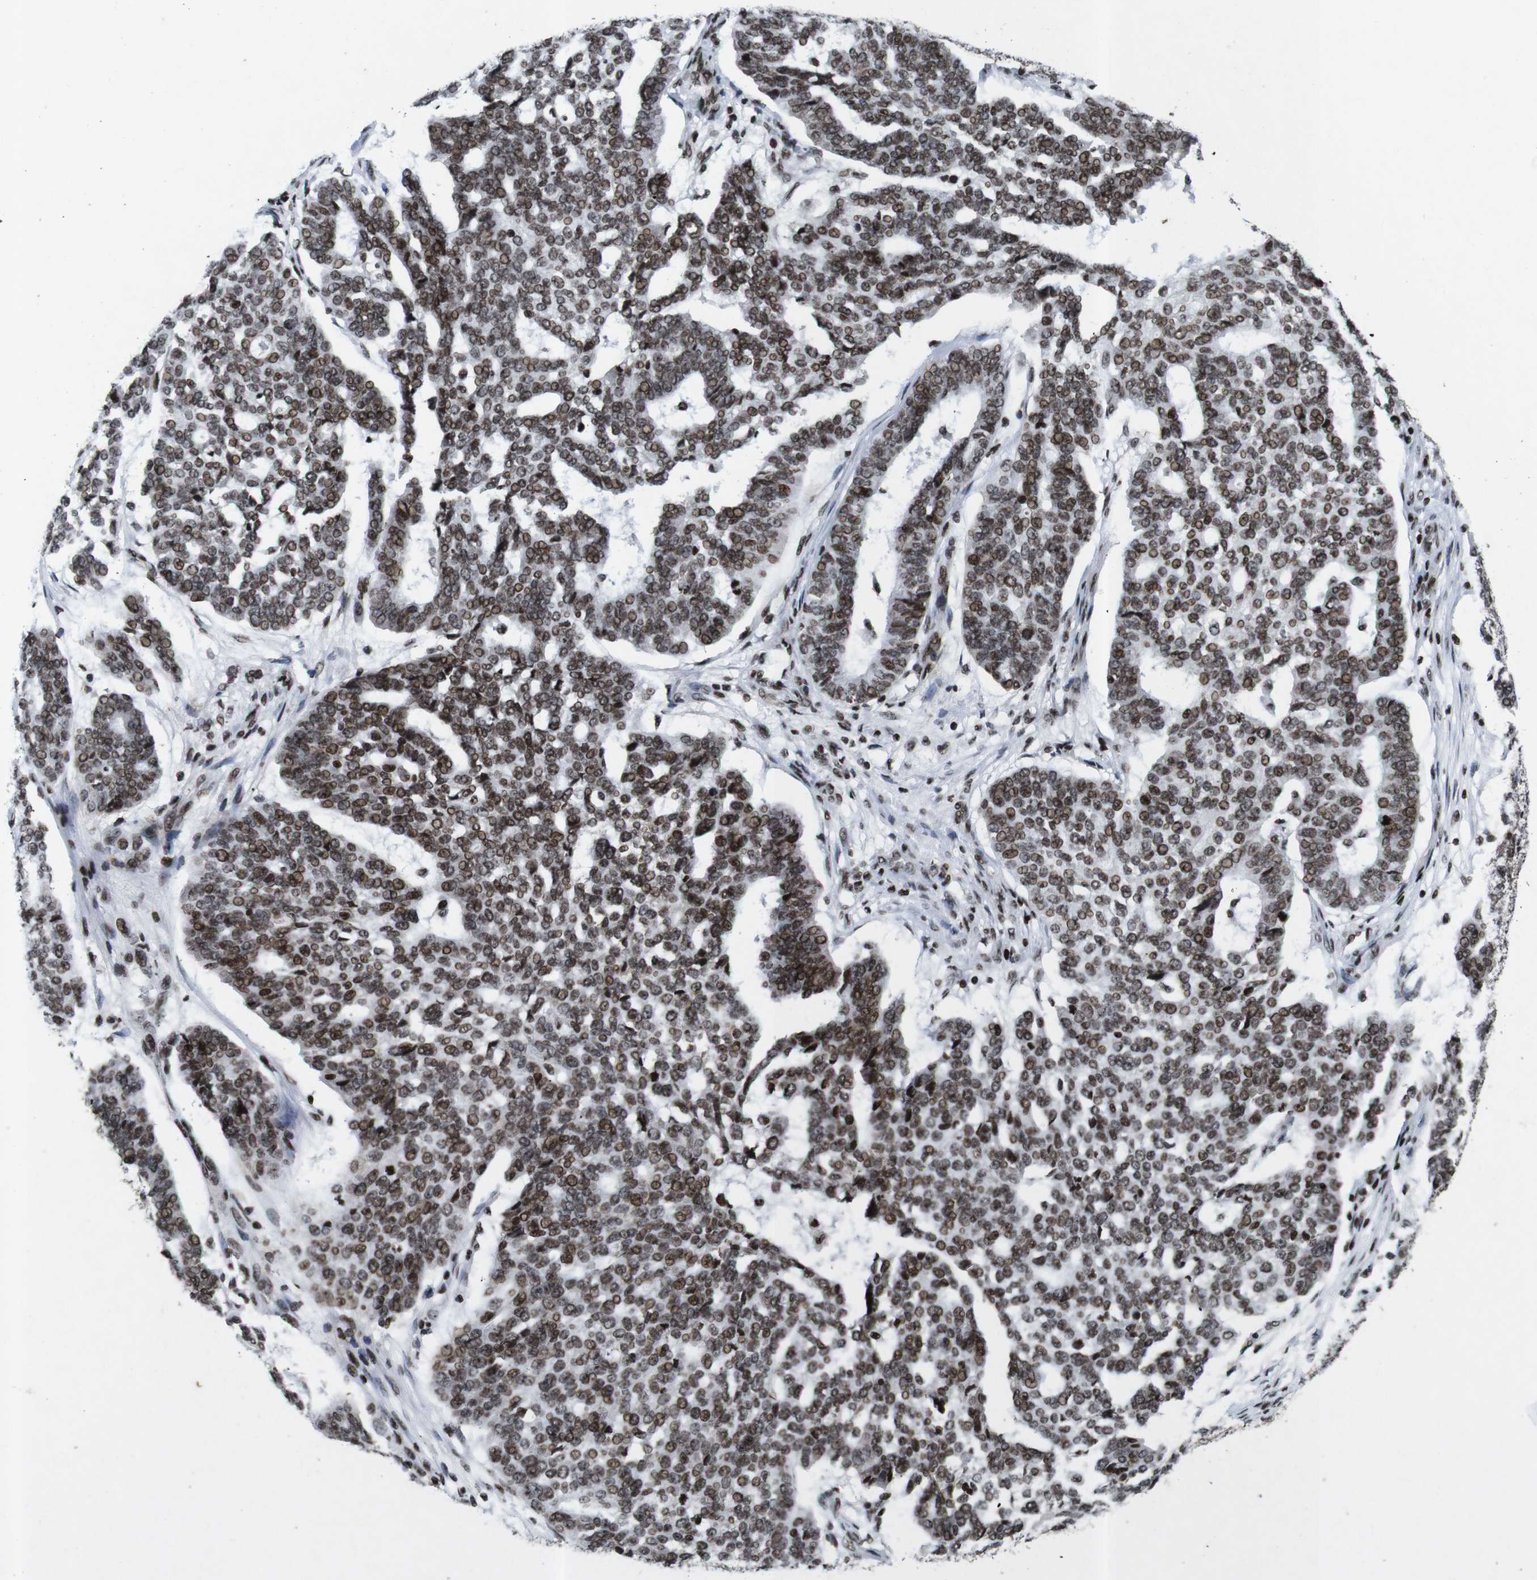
{"staining": {"intensity": "moderate", "quantity": ">75%", "location": "nuclear"}, "tissue": "ovarian cancer", "cell_type": "Tumor cells", "image_type": "cancer", "snomed": [{"axis": "morphology", "description": "Cystadenocarcinoma, serous, NOS"}, {"axis": "topography", "description": "Ovary"}], "caption": "Ovarian cancer (serous cystadenocarcinoma) stained with a protein marker exhibits moderate staining in tumor cells.", "gene": "MAGEH1", "patient": {"sex": "female", "age": 59}}